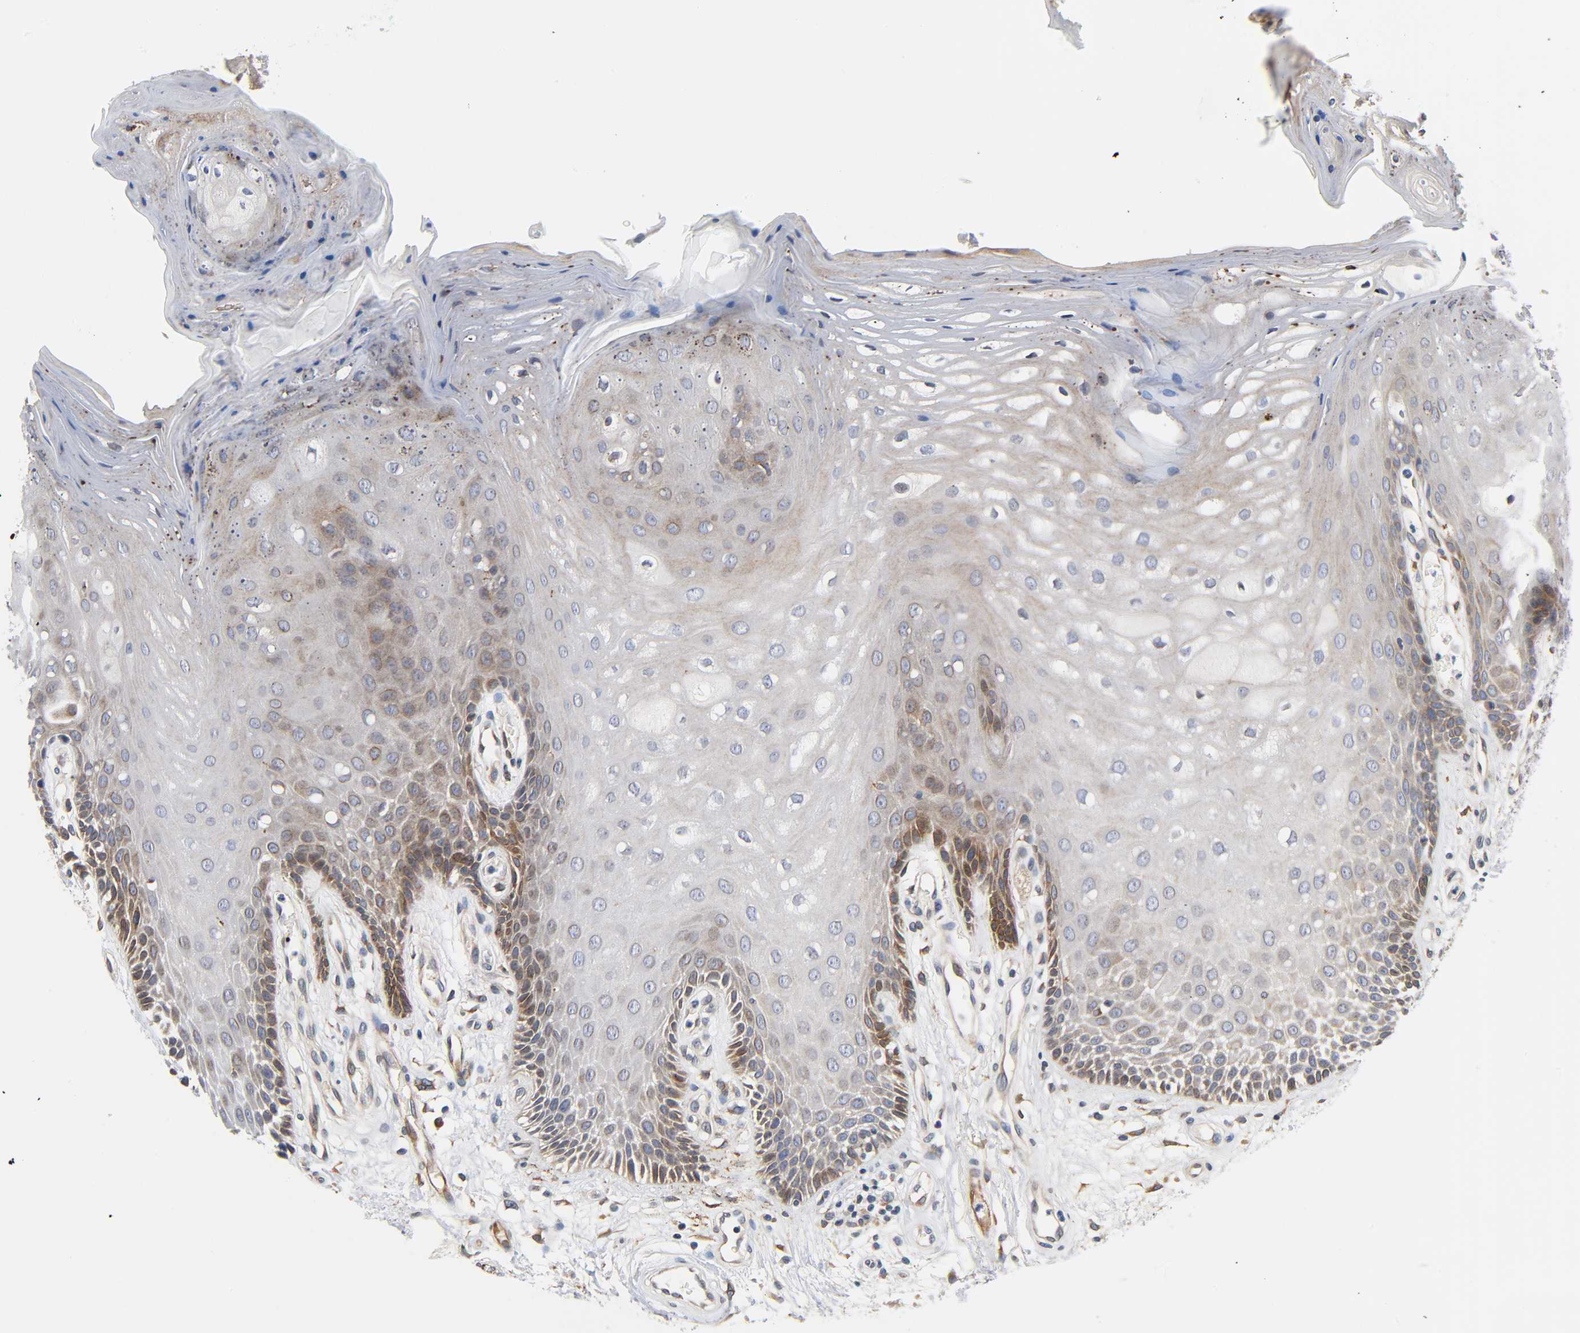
{"staining": {"intensity": "moderate", "quantity": "25%-75%", "location": "cytoplasmic/membranous"}, "tissue": "oral mucosa", "cell_type": "Squamous epithelial cells", "image_type": "normal", "snomed": [{"axis": "morphology", "description": "Normal tissue, NOS"}, {"axis": "morphology", "description": "Squamous cell carcinoma, NOS"}, {"axis": "topography", "description": "Skeletal muscle"}, {"axis": "topography", "description": "Oral tissue"}, {"axis": "topography", "description": "Head-Neck"}], "caption": "The image shows a brown stain indicating the presence of a protein in the cytoplasmic/membranous of squamous epithelial cells in oral mucosa. The staining was performed using DAB (3,3'-diaminobenzidine) to visualize the protein expression in brown, while the nuclei were stained in blue with hematoxylin (Magnification: 20x).", "gene": "ASB6", "patient": {"sex": "female", "age": 84}}